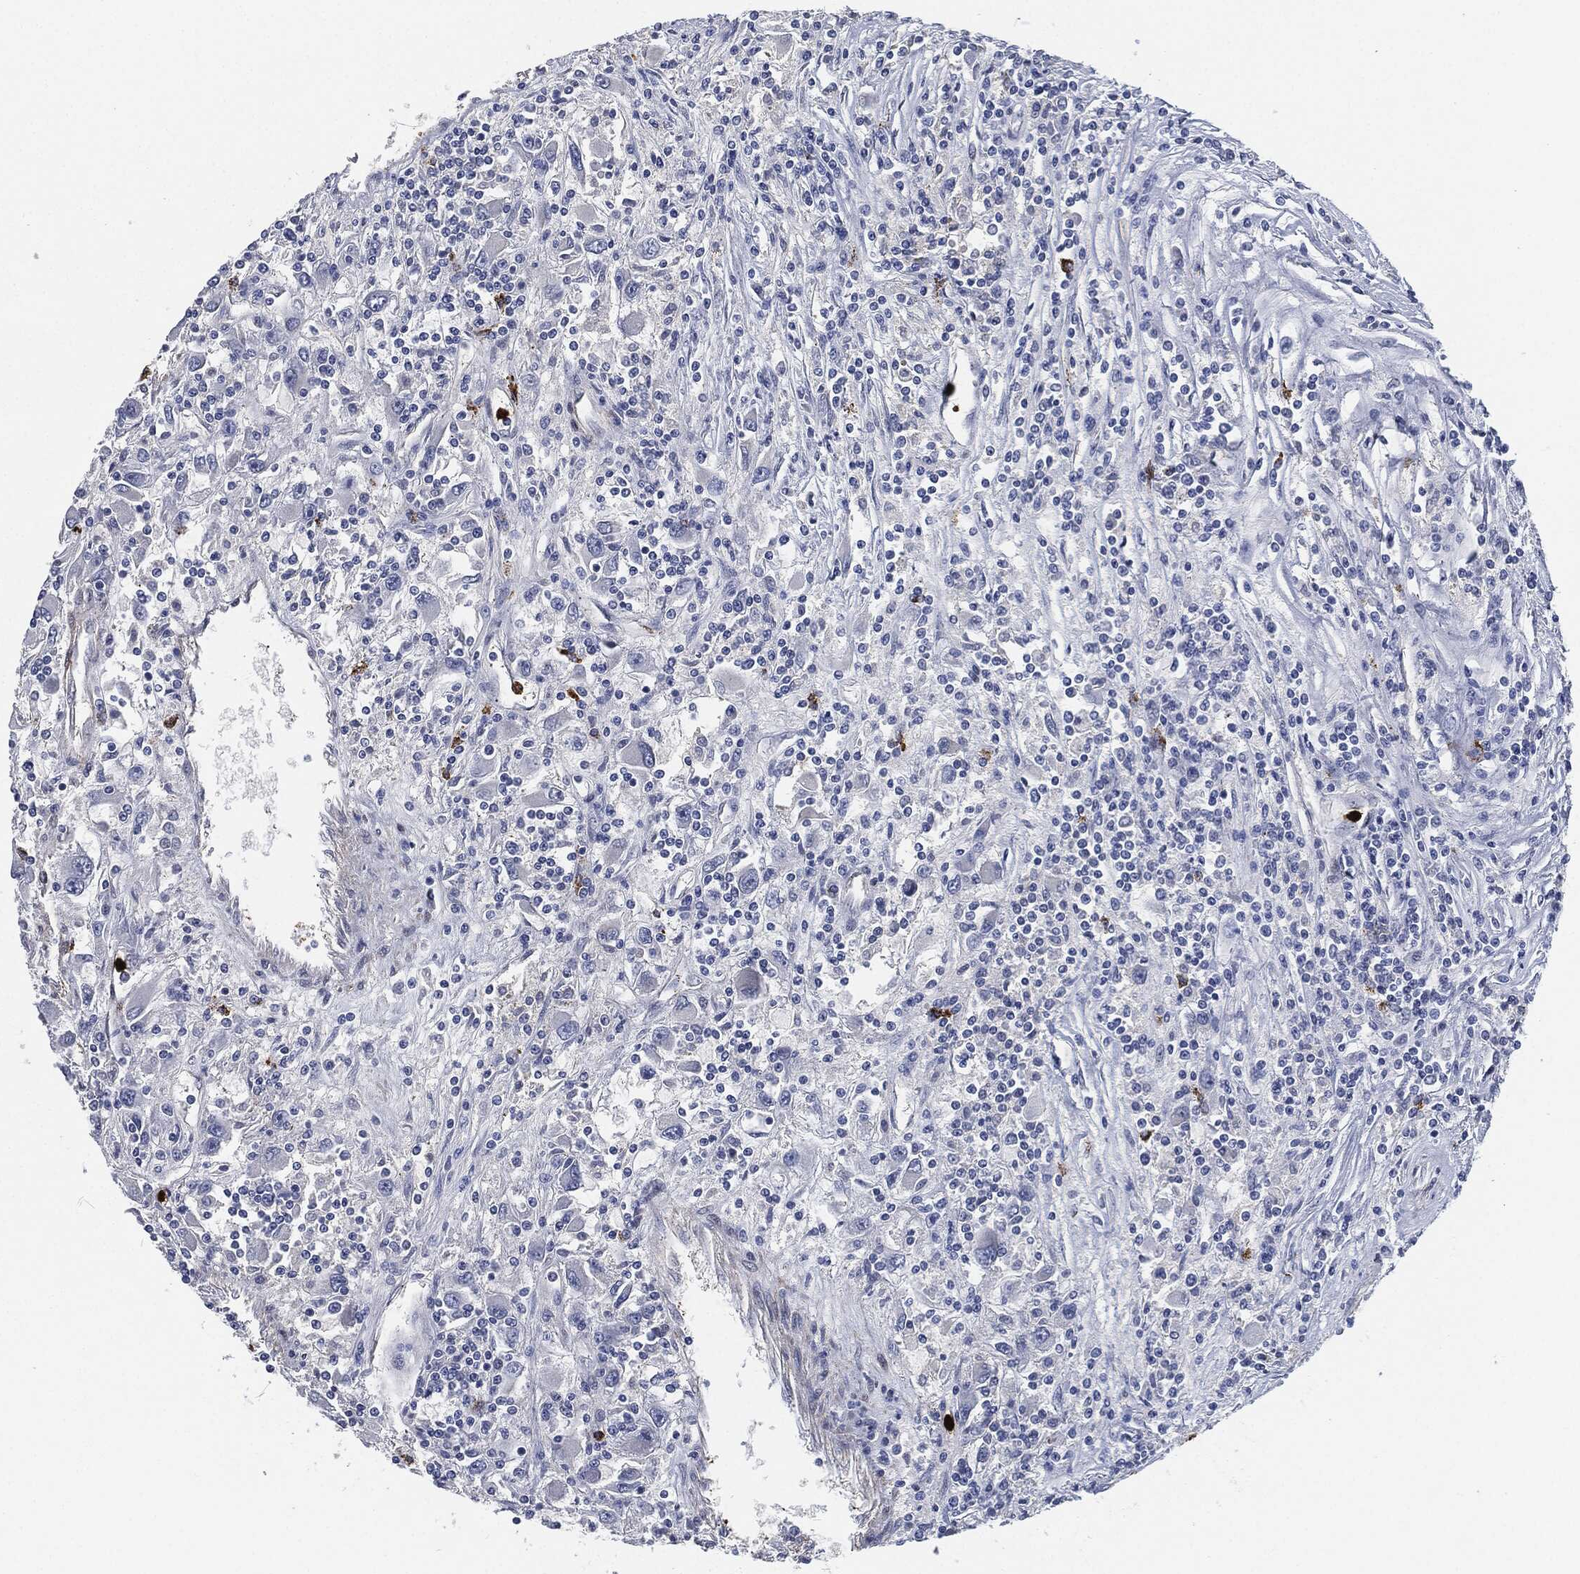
{"staining": {"intensity": "negative", "quantity": "none", "location": "none"}, "tissue": "renal cancer", "cell_type": "Tumor cells", "image_type": "cancer", "snomed": [{"axis": "morphology", "description": "Adenocarcinoma, NOS"}, {"axis": "topography", "description": "Kidney"}], "caption": "There is no significant positivity in tumor cells of adenocarcinoma (renal).", "gene": "MPO", "patient": {"sex": "female", "age": 67}}